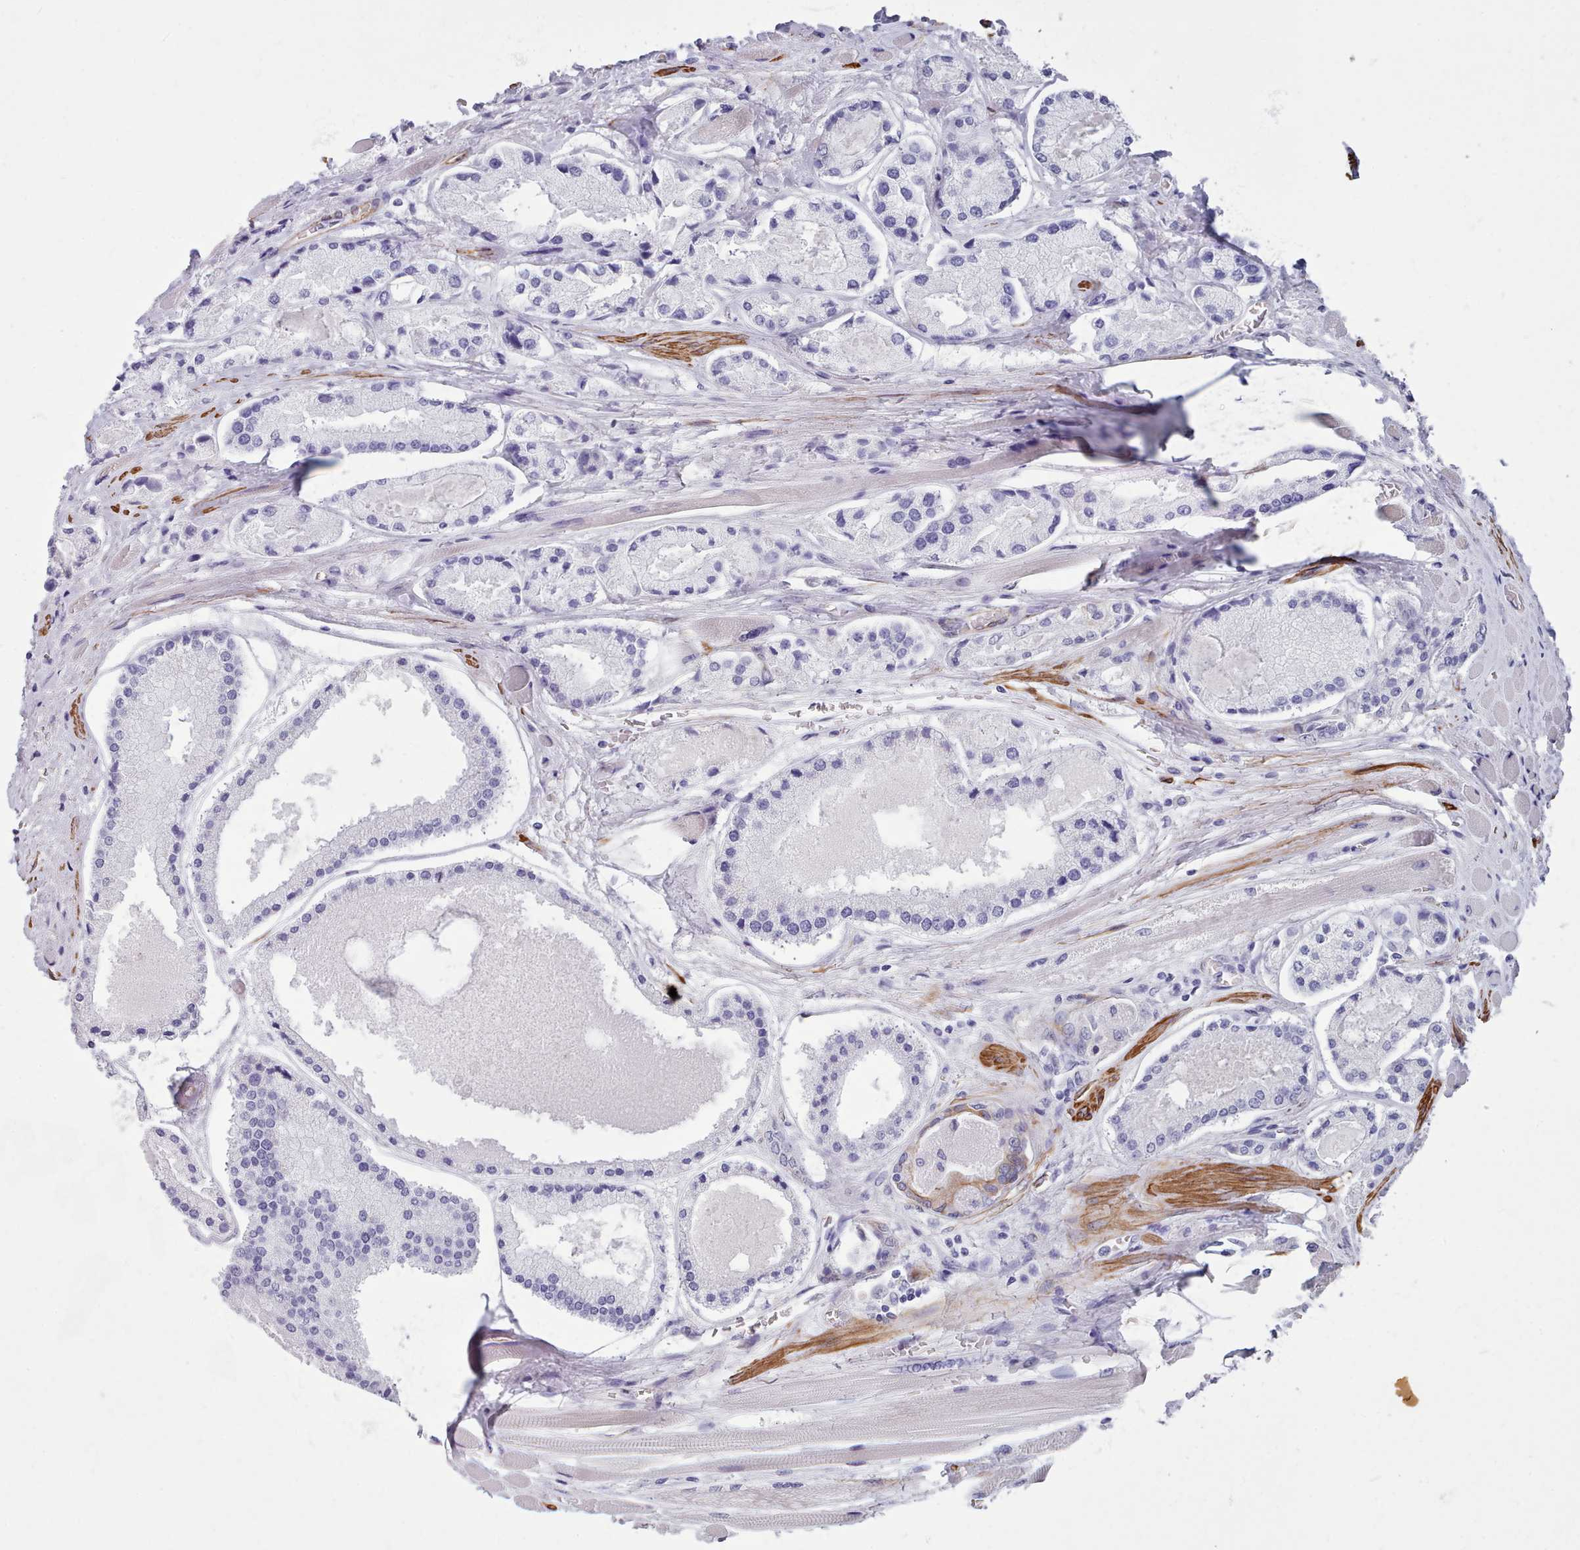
{"staining": {"intensity": "negative", "quantity": "none", "location": "none"}, "tissue": "prostate cancer", "cell_type": "Tumor cells", "image_type": "cancer", "snomed": [{"axis": "morphology", "description": "Adenocarcinoma, High grade"}, {"axis": "topography", "description": "Prostate"}], "caption": "The histopathology image demonstrates no staining of tumor cells in prostate cancer. (Stains: DAB immunohistochemistry with hematoxylin counter stain, Microscopy: brightfield microscopy at high magnification).", "gene": "FPGS", "patient": {"sex": "male", "age": 67}}